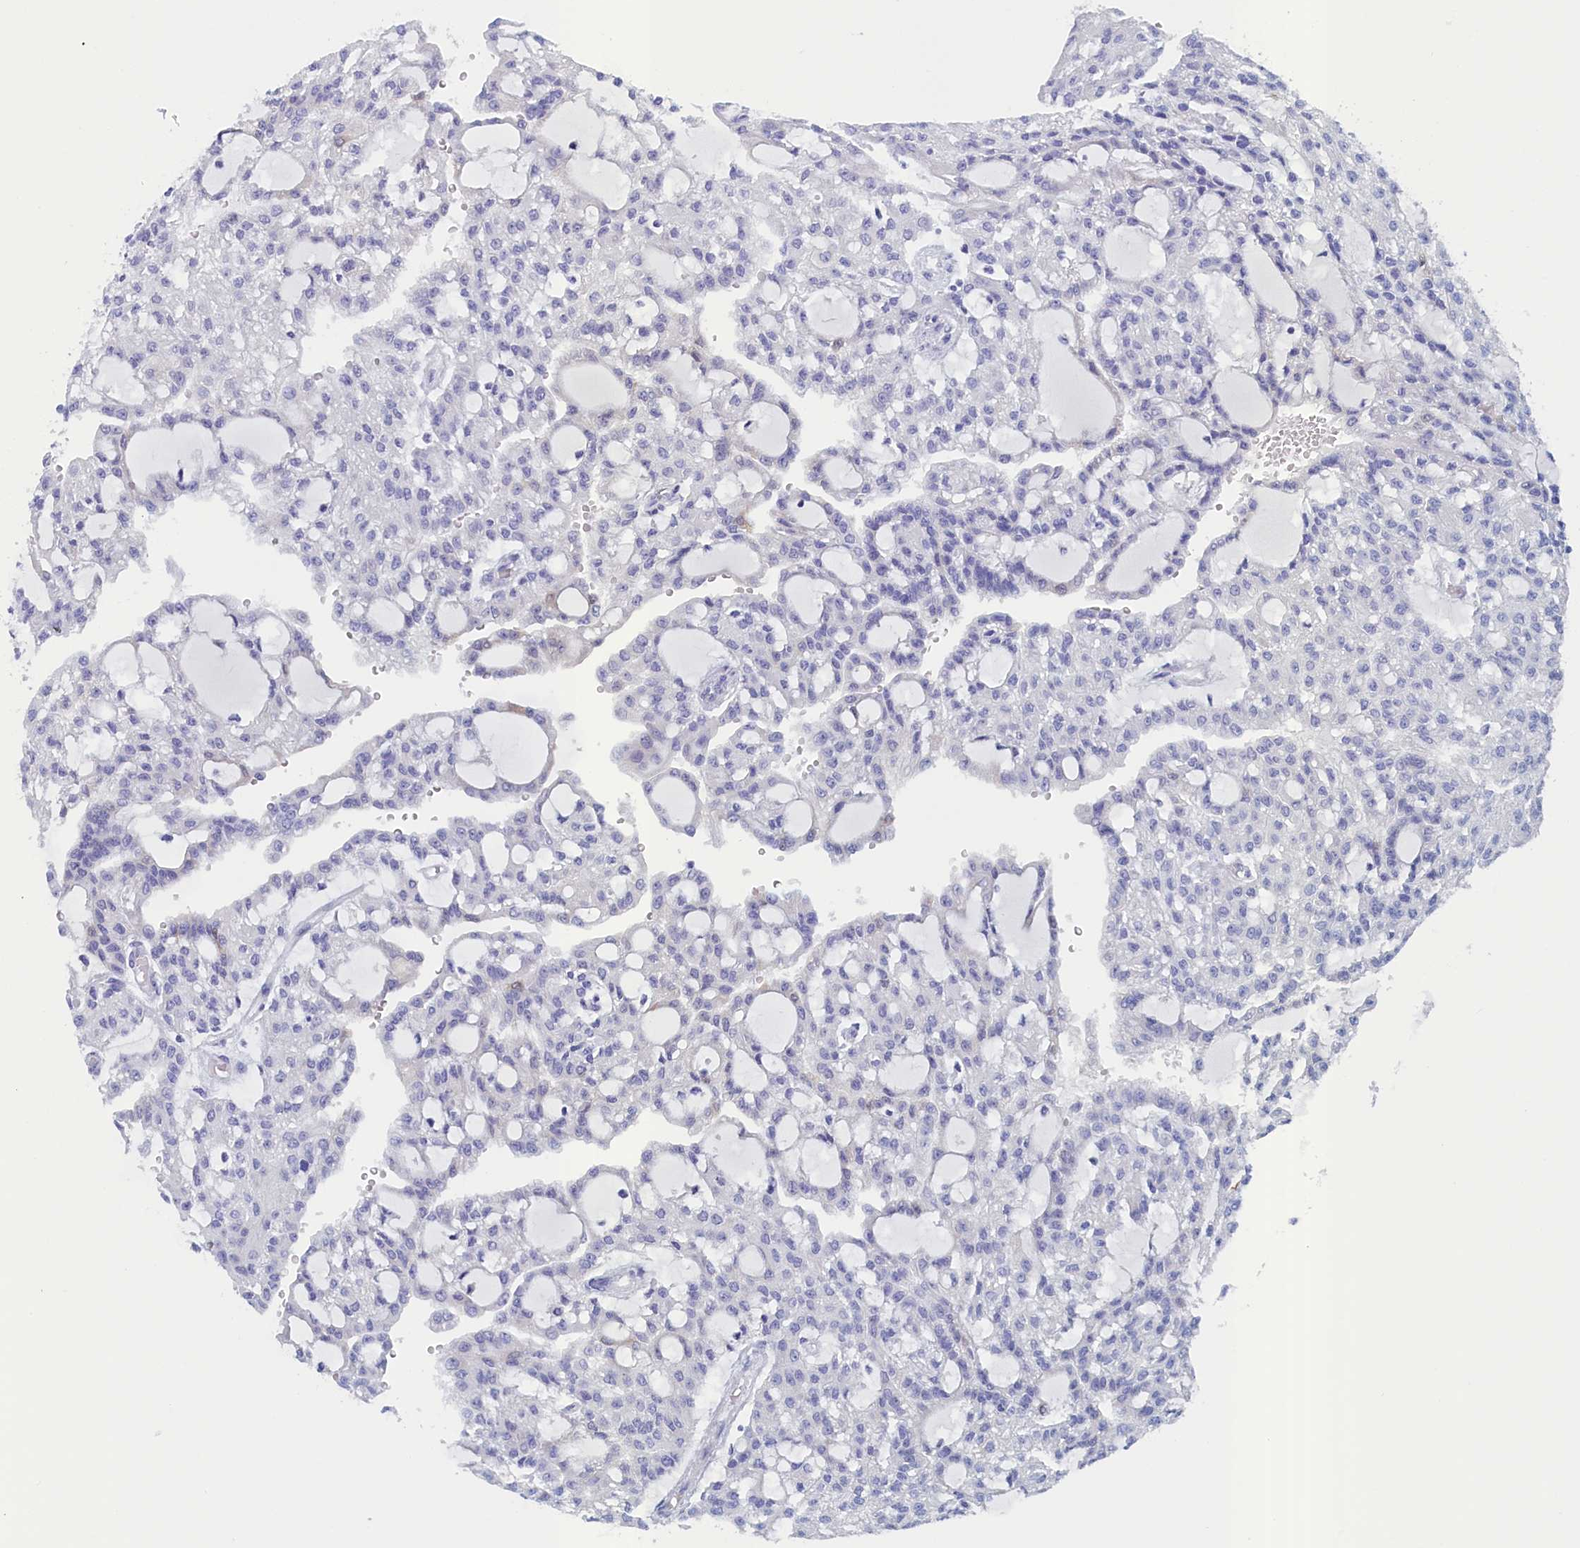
{"staining": {"intensity": "negative", "quantity": "none", "location": "none"}, "tissue": "renal cancer", "cell_type": "Tumor cells", "image_type": "cancer", "snomed": [{"axis": "morphology", "description": "Adenocarcinoma, NOS"}, {"axis": "topography", "description": "Kidney"}], "caption": "Tumor cells are negative for protein expression in human renal adenocarcinoma.", "gene": "ANKRD2", "patient": {"sex": "male", "age": 63}}